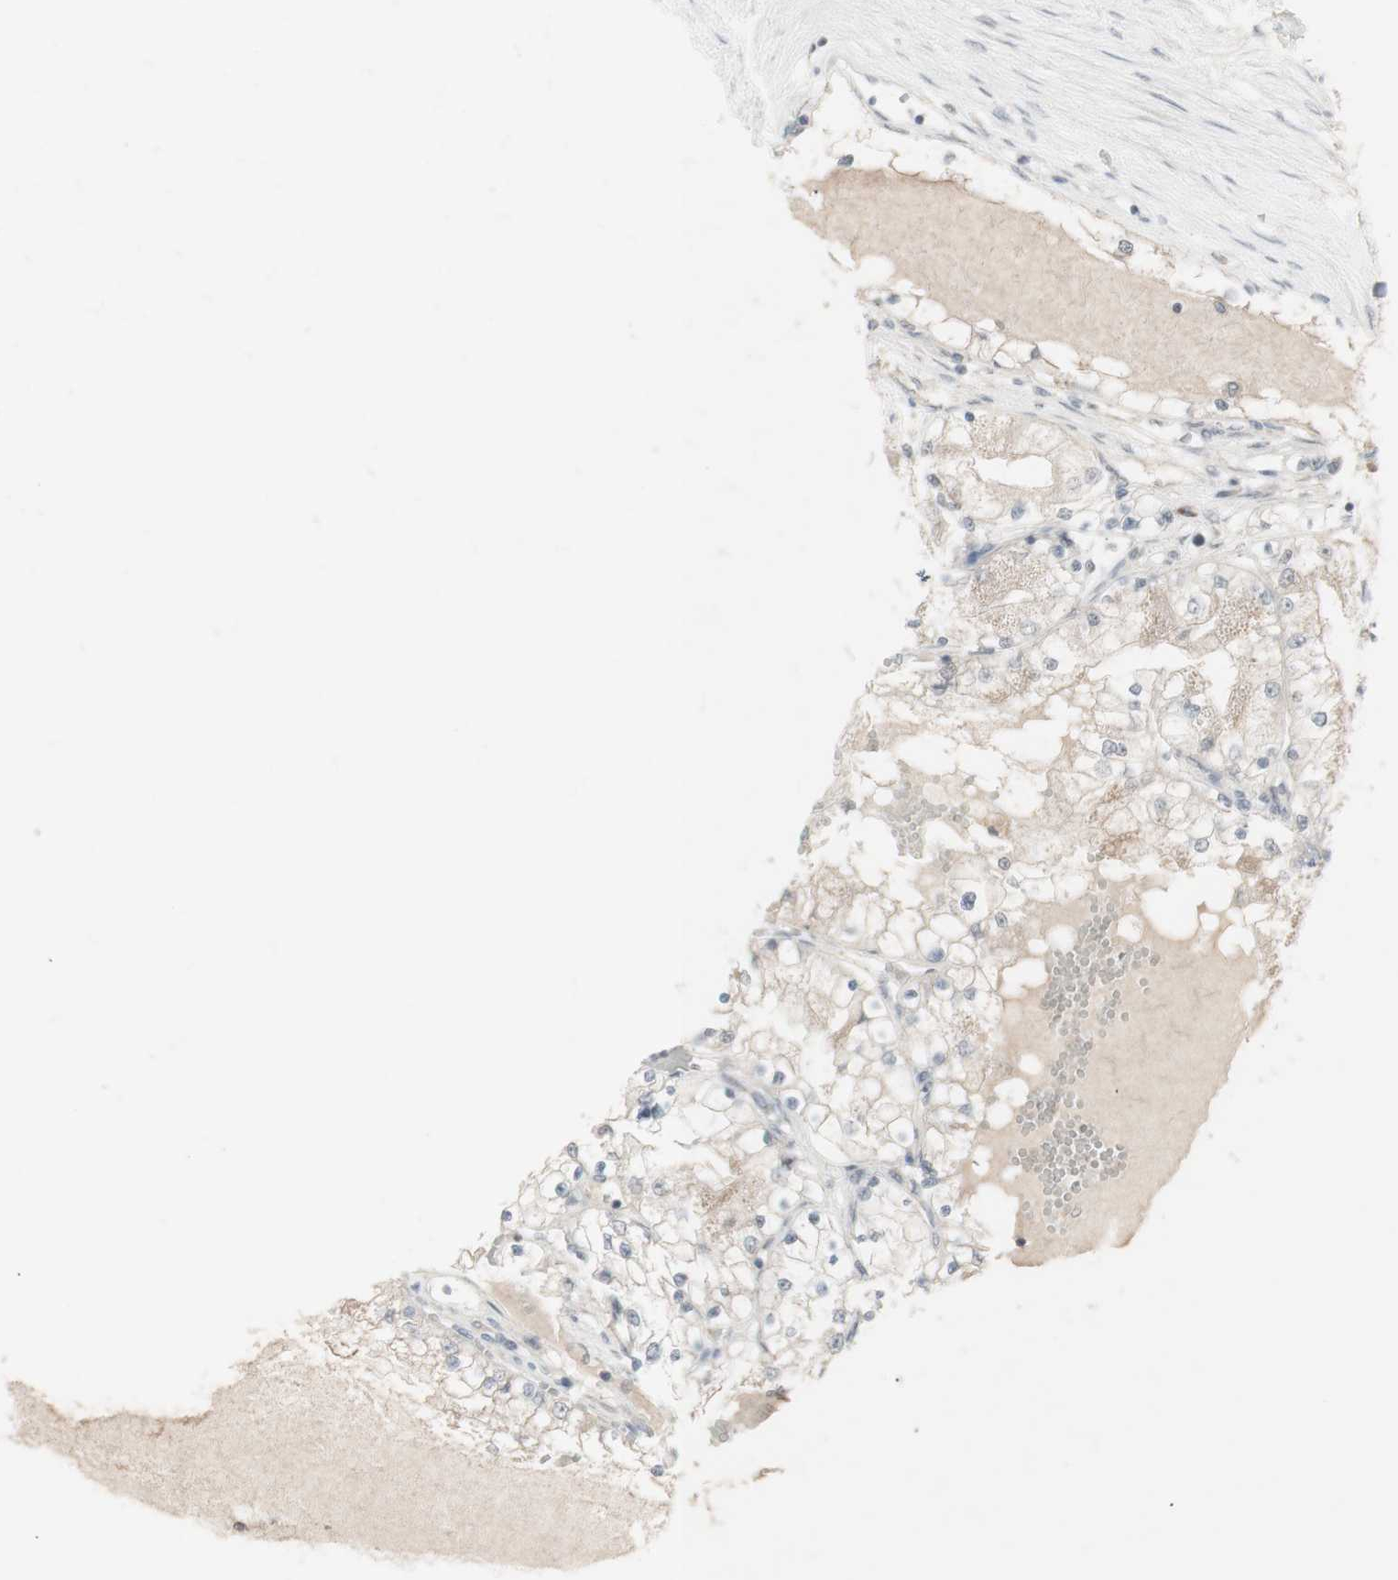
{"staining": {"intensity": "negative", "quantity": "none", "location": "none"}, "tissue": "renal cancer", "cell_type": "Tumor cells", "image_type": "cancer", "snomed": [{"axis": "morphology", "description": "Adenocarcinoma, NOS"}, {"axis": "topography", "description": "Kidney"}], "caption": "Protein analysis of renal cancer (adenocarcinoma) reveals no significant staining in tumor cells. The staining was performed using DAB (3,3'-diaminobenzidine) to visualize the protein expression in brown, while the nuclei were stained in blue with hematoxylin (Magnification: 20x).", "gene": "C1orf116", "patient": {"sex": "male", "age": 68}}